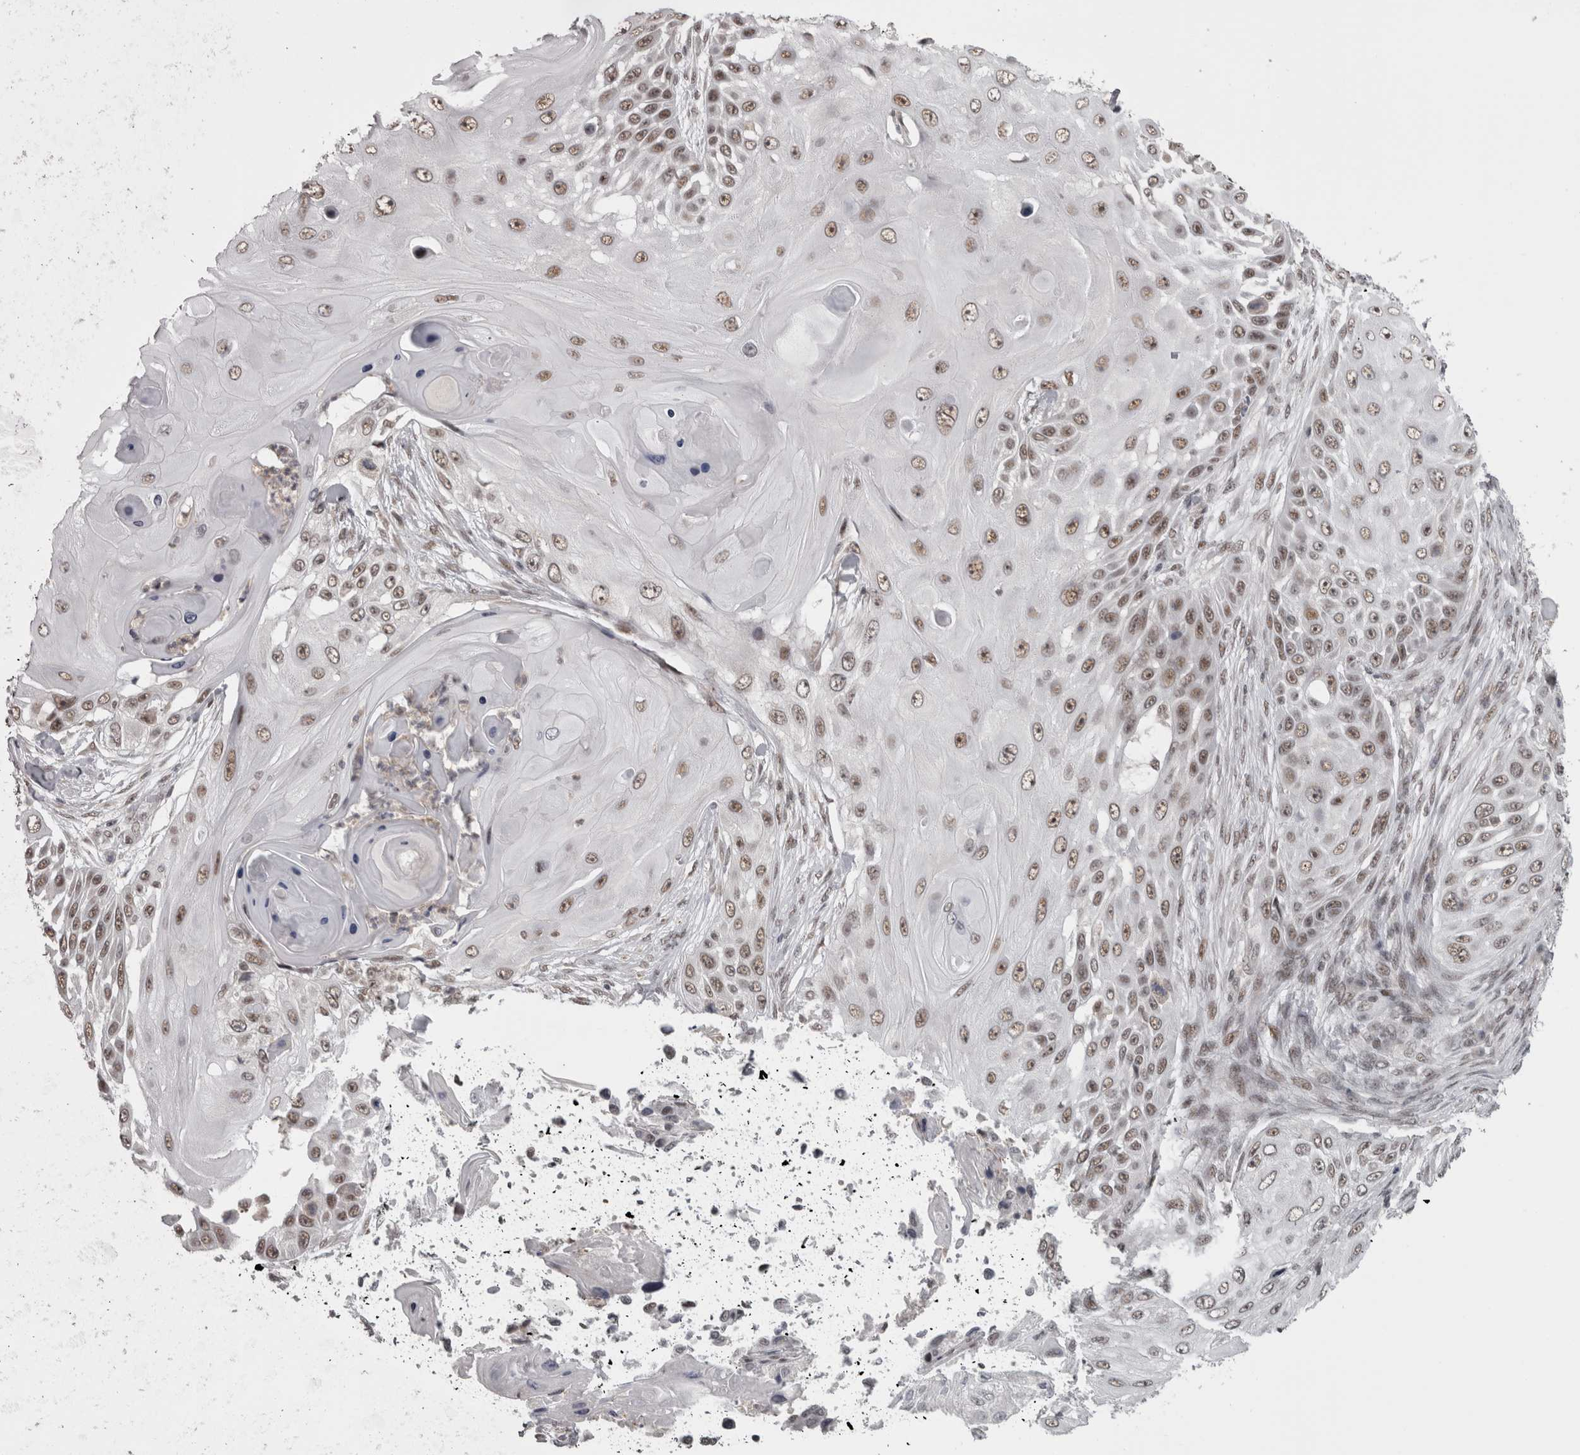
{"staining": {"intensity": "moderate", "quantity": ">75%", "location": "nuclear"}, "tissue": "skin cancer", "cell_type": "Tumor cells", "image_type": "cancer", "snomed": [{"axis": "morphology", "description": "Squamous cell carcinoma, NOS"}, {"axis": "topography", "description": "Skin"}], "caption": "Skin cancer was stained to show a protein in brown. There is medium levels of moderate nuclear positivity in approximately >75% of tumor cells.", "gene": "MICU3", "patient": {"sex": "female", "age": 44}}